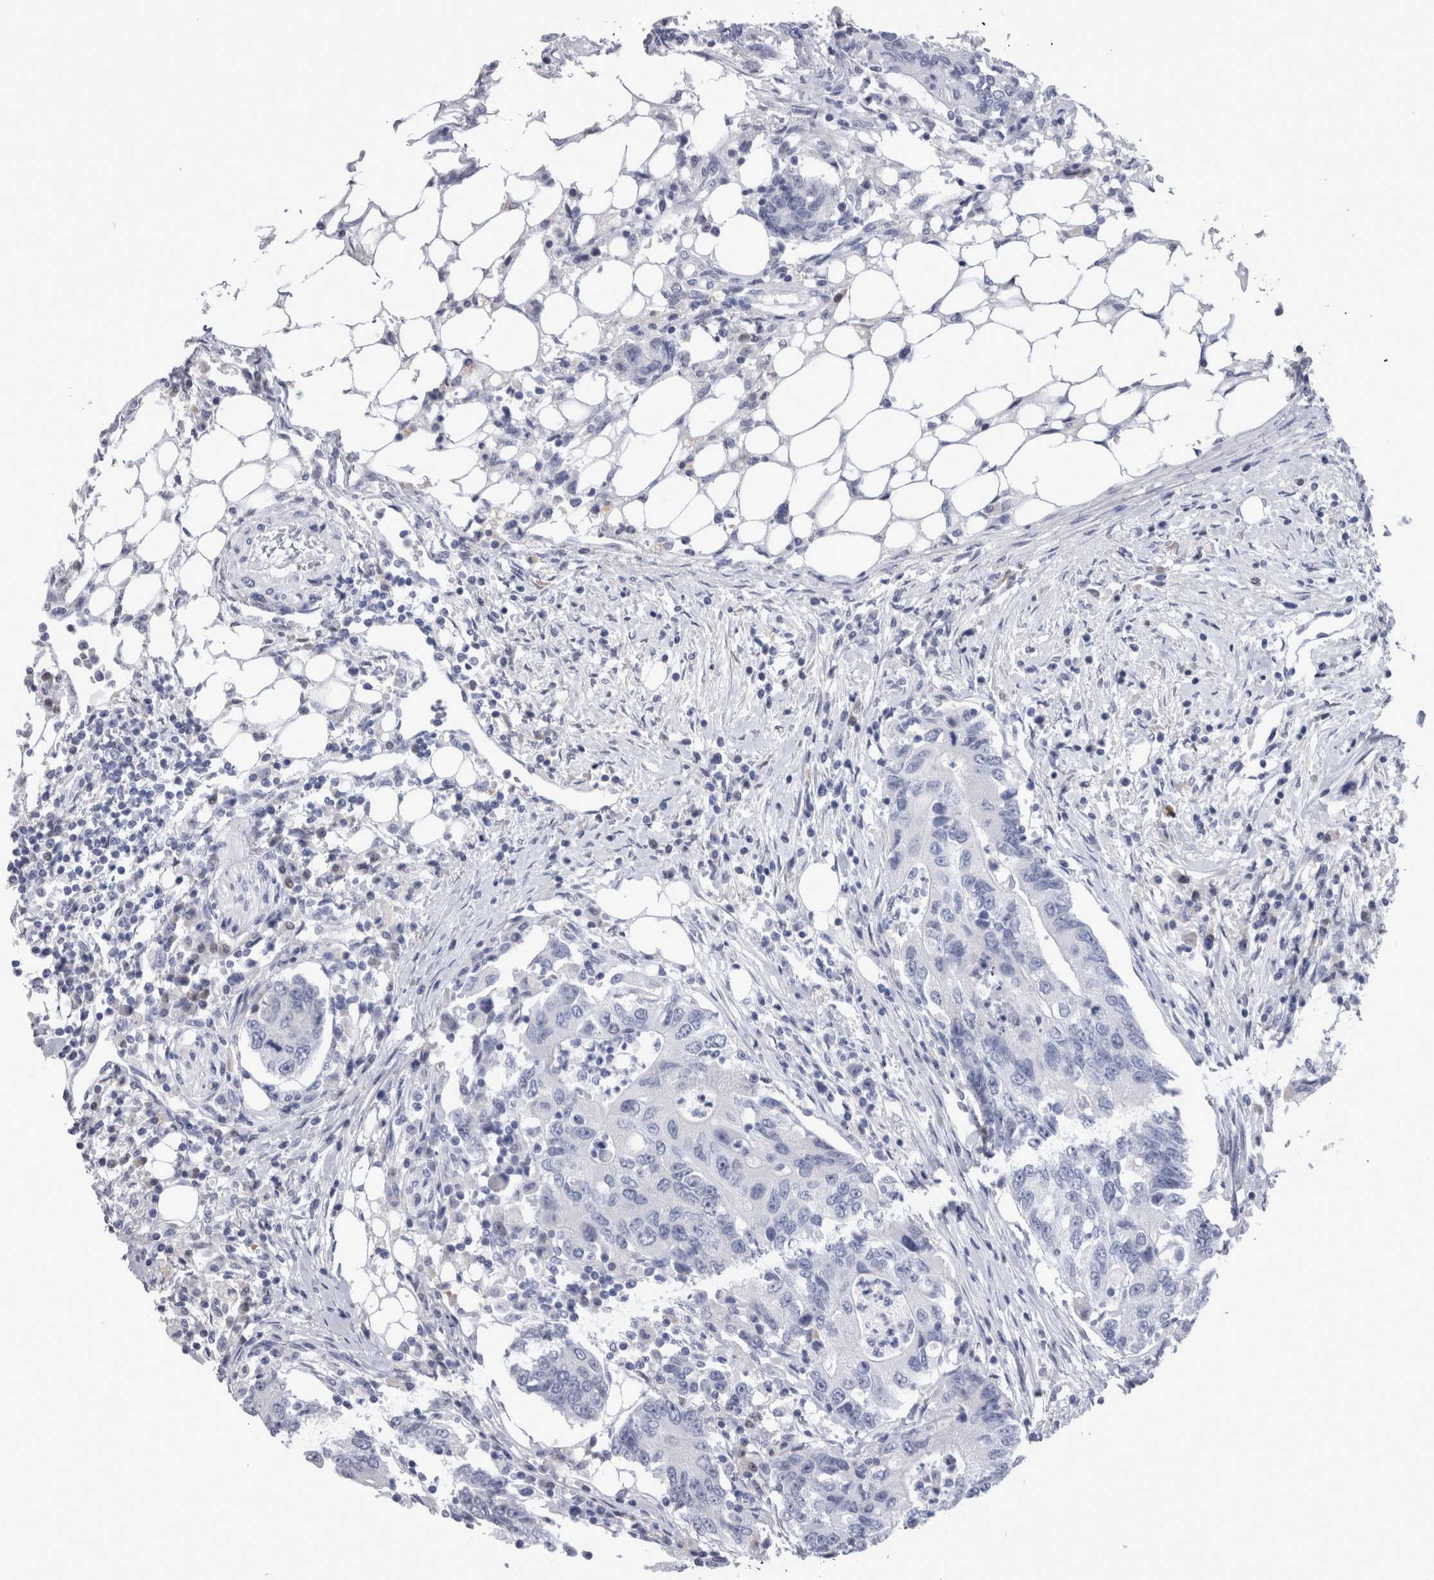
{"staining": {"intensity": "negative", "quantity": "none", "location": "none"}, "tissue": "colorectal cancer", "cell_type": "Tumor cells", "image_type": "cancer", "snomed": [{"axis": "morphology", "description": "Adenocarcinoma, NOS"}, {"axis": "topography", "description": "Colon"}], "caption": "The photomicrograph exhibits no significant staining in tumor cells of adenocarcinoma (colorectal). (DAB immunohistochemistry, high magnification).", "gene": "CA8", "patient": {"sex": "female", "age": 77}}